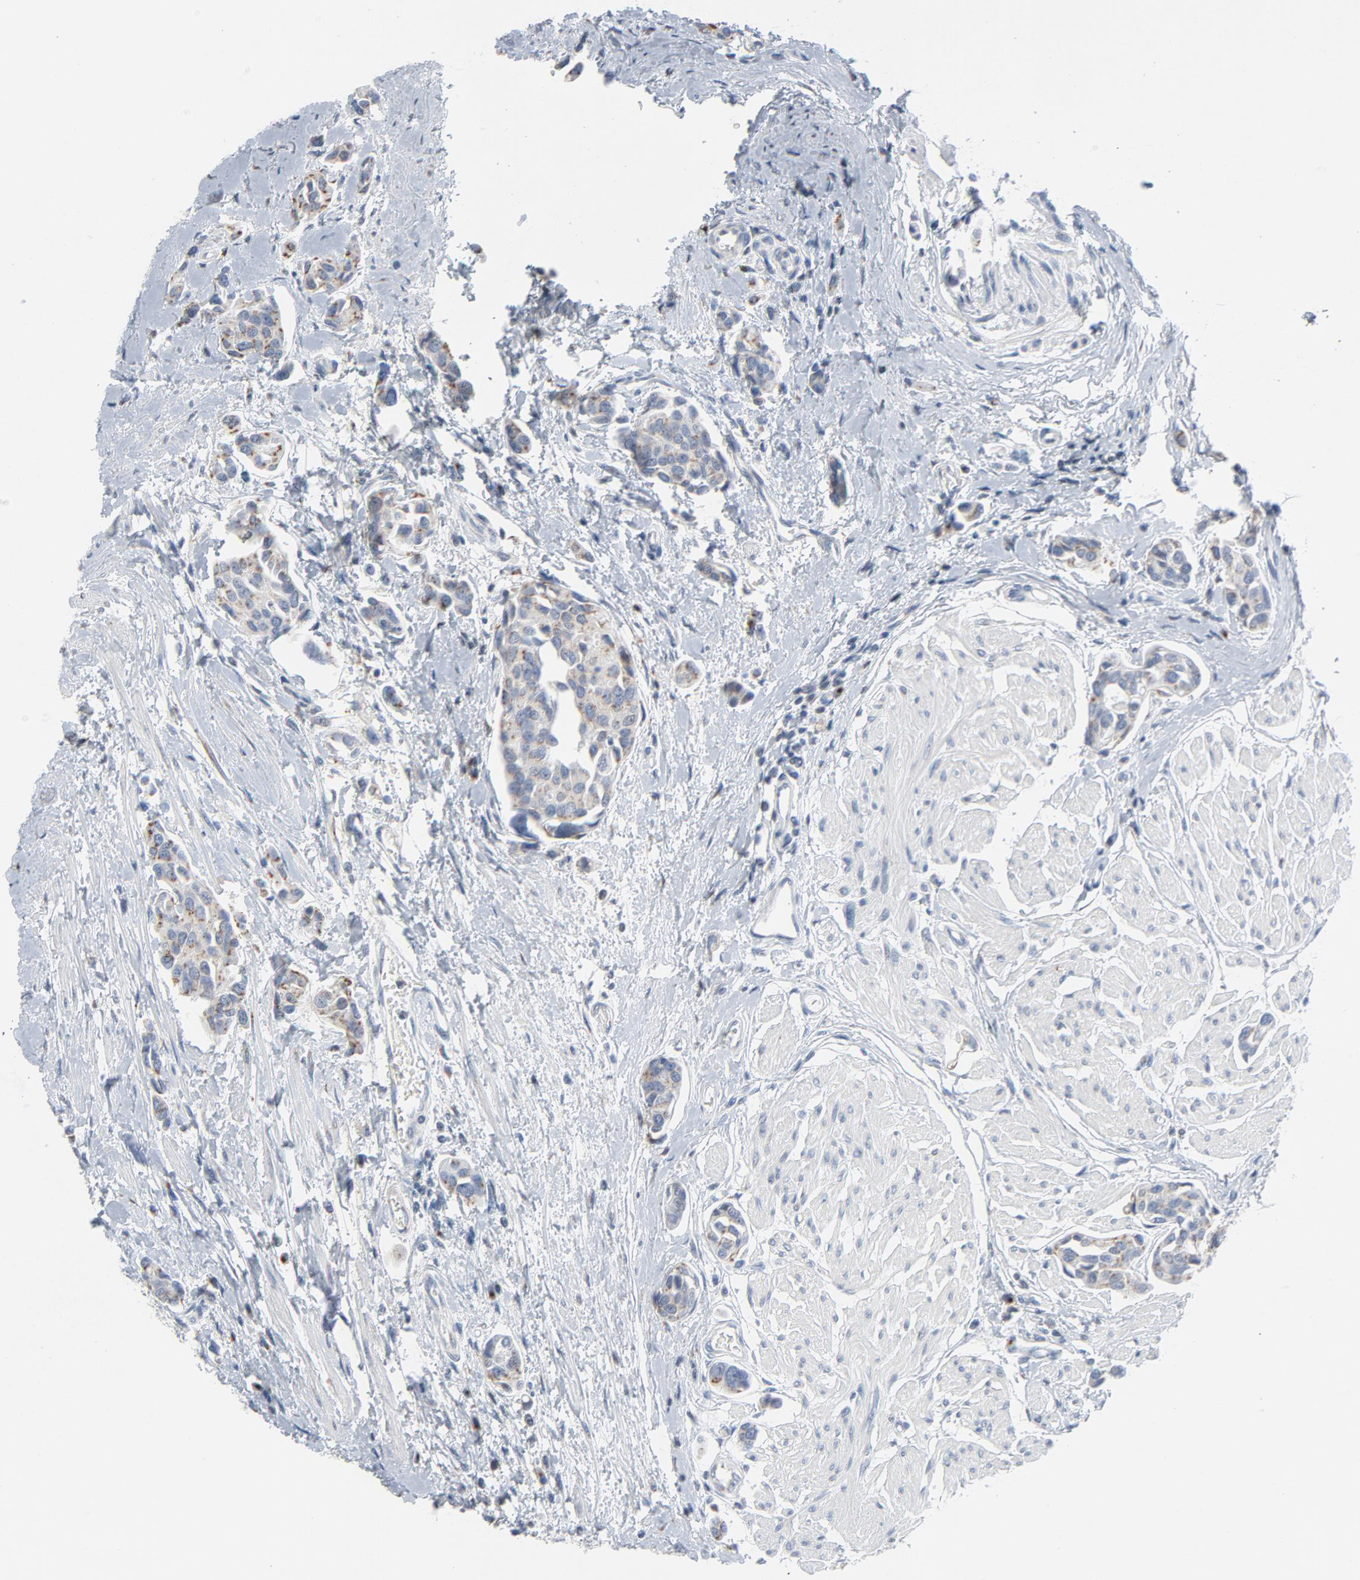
{"staining": {"intensity": "moderate", "quantity": ">75%", "location": "cytoplasmic/membranous"}, "tissue": "urothelial cancer", "cell_type": "Tumor cells", "image_type": "cancer", "snomed": [{"axis": "morphology", "description": "Urothelial carcinoma, High grade"}, {"axis": "topography", "description": "Urinary bladder"}], "caption": "Urothelial cancer was stained to show a protein in brown. There is medium levels of moderate cytoplasmic/membranous staining in about >75% of tumor cells.", "gene": "YIPF6", "patient": {"sex": "male", "age": 78}}